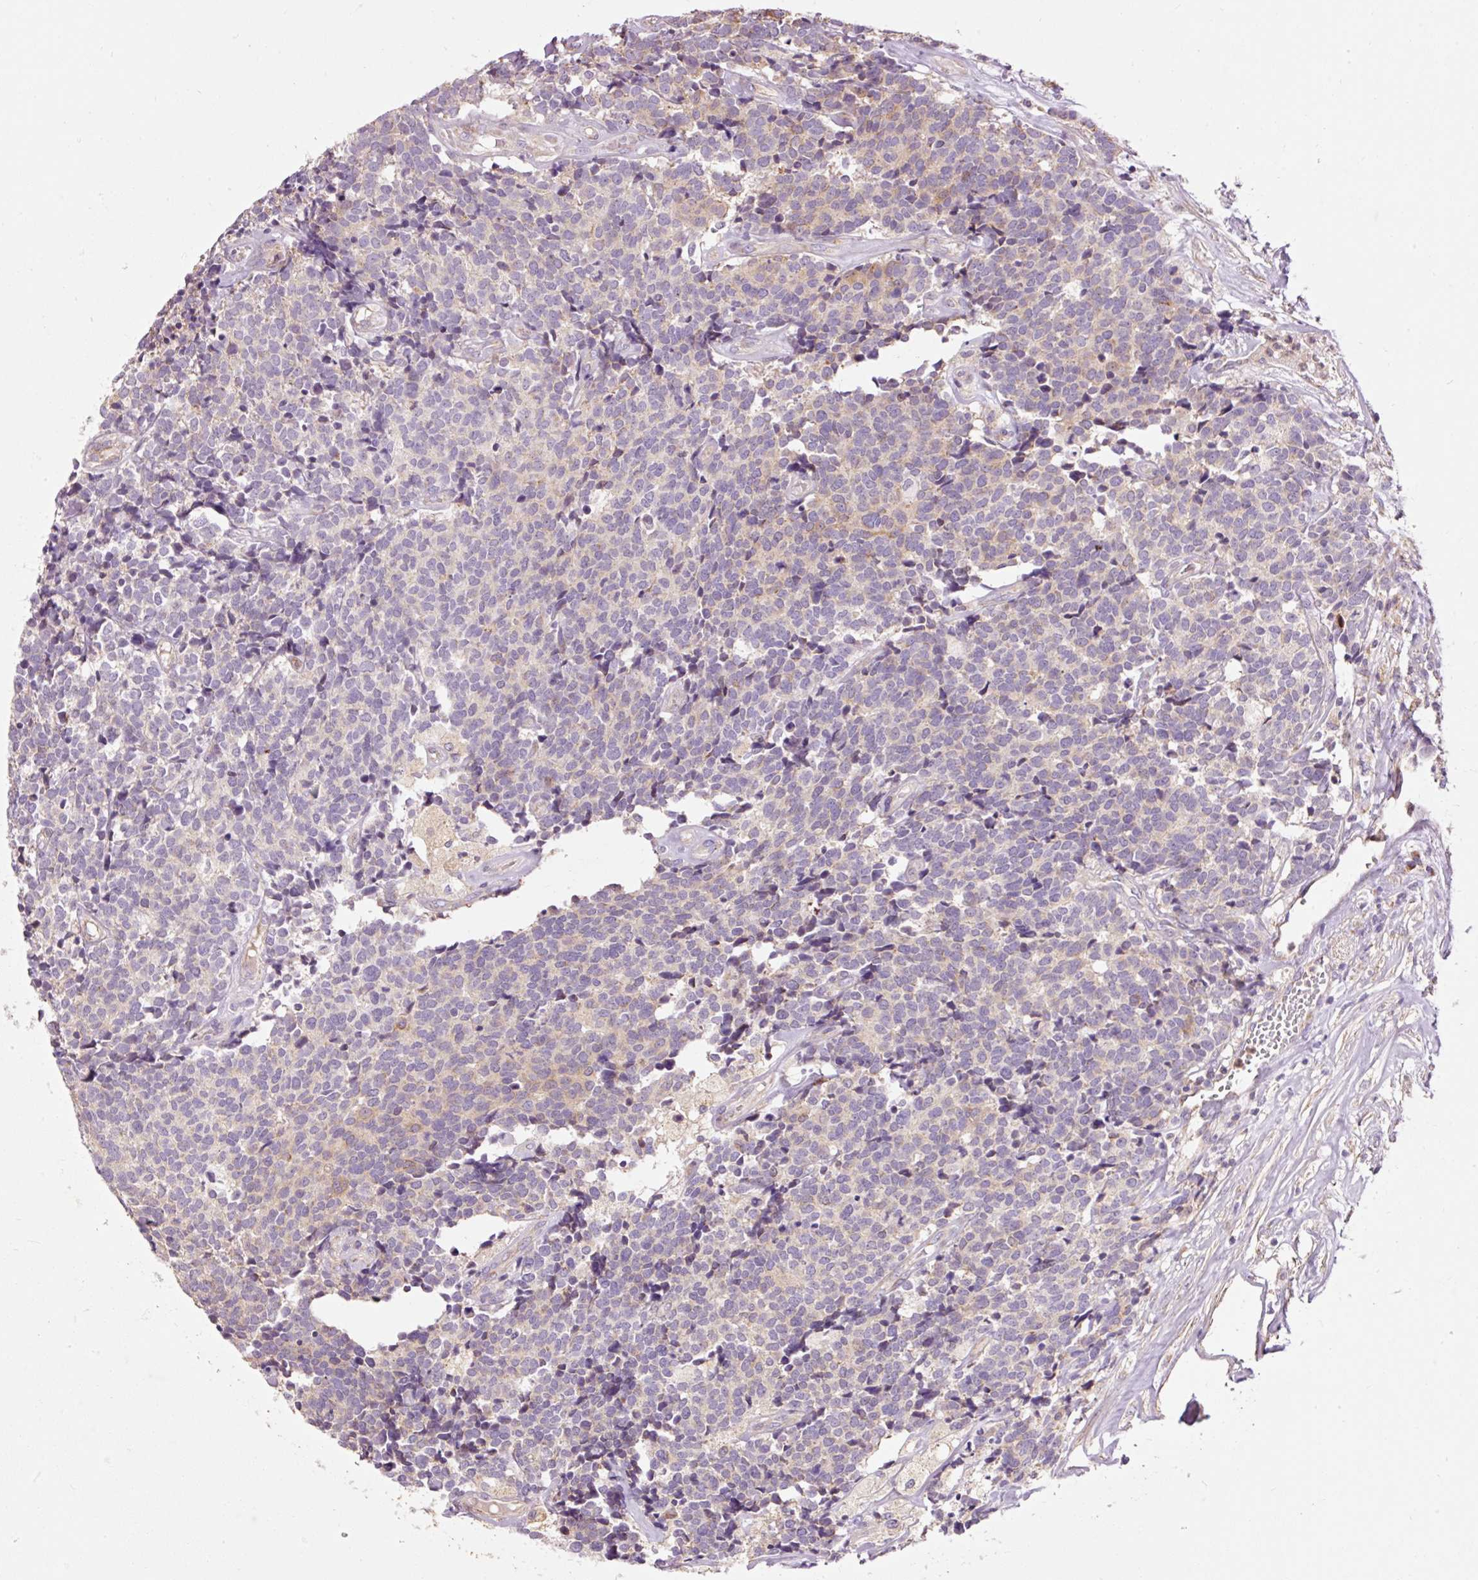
{"staining": {"intensity": "weak", "quantity": "<25%", "location": "cytoplasmic/membranous"}, "tissue": "carcinoid", "cell_type": "Tumor cells", "image_type": "cancer", "snomed": [{"axis": "morphology", "description": "Carcinoid, malignant, NOS"}, {"axis": "topography", "description": "Skin"}], "caption": "Immunohistochemistry (IHC) of carcinoid displays no staining in tumor cells.", "gene": "PRDX5", "patient": {"sex": "female", "age": 79}}